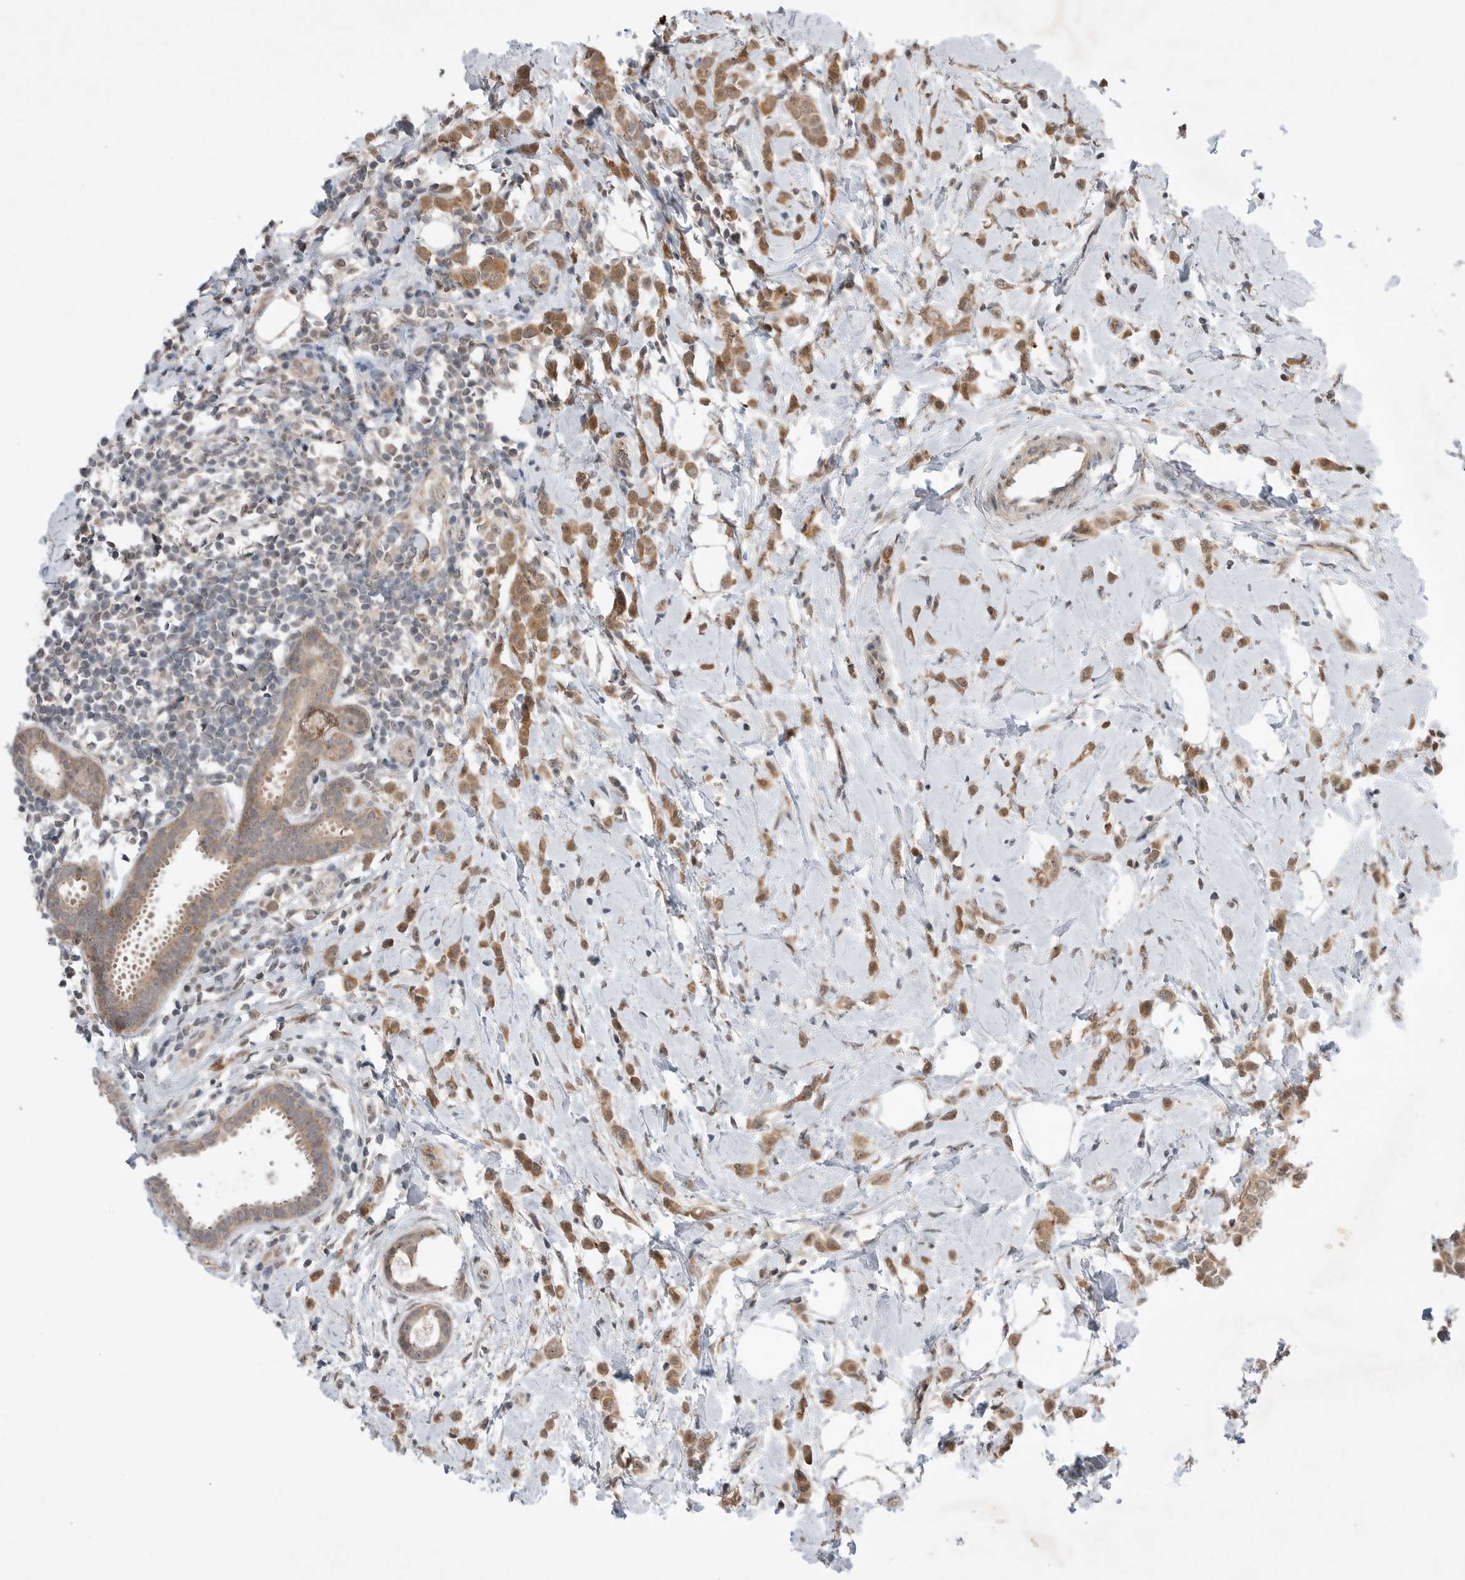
{"staining": {"intensity": "moderate", "quantity": ">75%", "location": "cytoplasmic/membranous,nuclear"}, "tissue": "breast cancer", "cell_type": "Tumor cells", "image_type": "cancer", "snomed": [{"axis": "morphology", "description": "Lobular carcinoma"}, {"axis": "topography", "description": "Breast"}], "caption": "The immunohistochemical stain labels moderate cytoplasmic/membranous and nuclear expression in tumor cells of breast cancer tissue. (DAB (3,3'-diaminobenzidine) IHC, brown staining for protein, blue staining for nuclei).", "gene": "NTAQ1", "patient": {"sex": "female", "age": 47}}